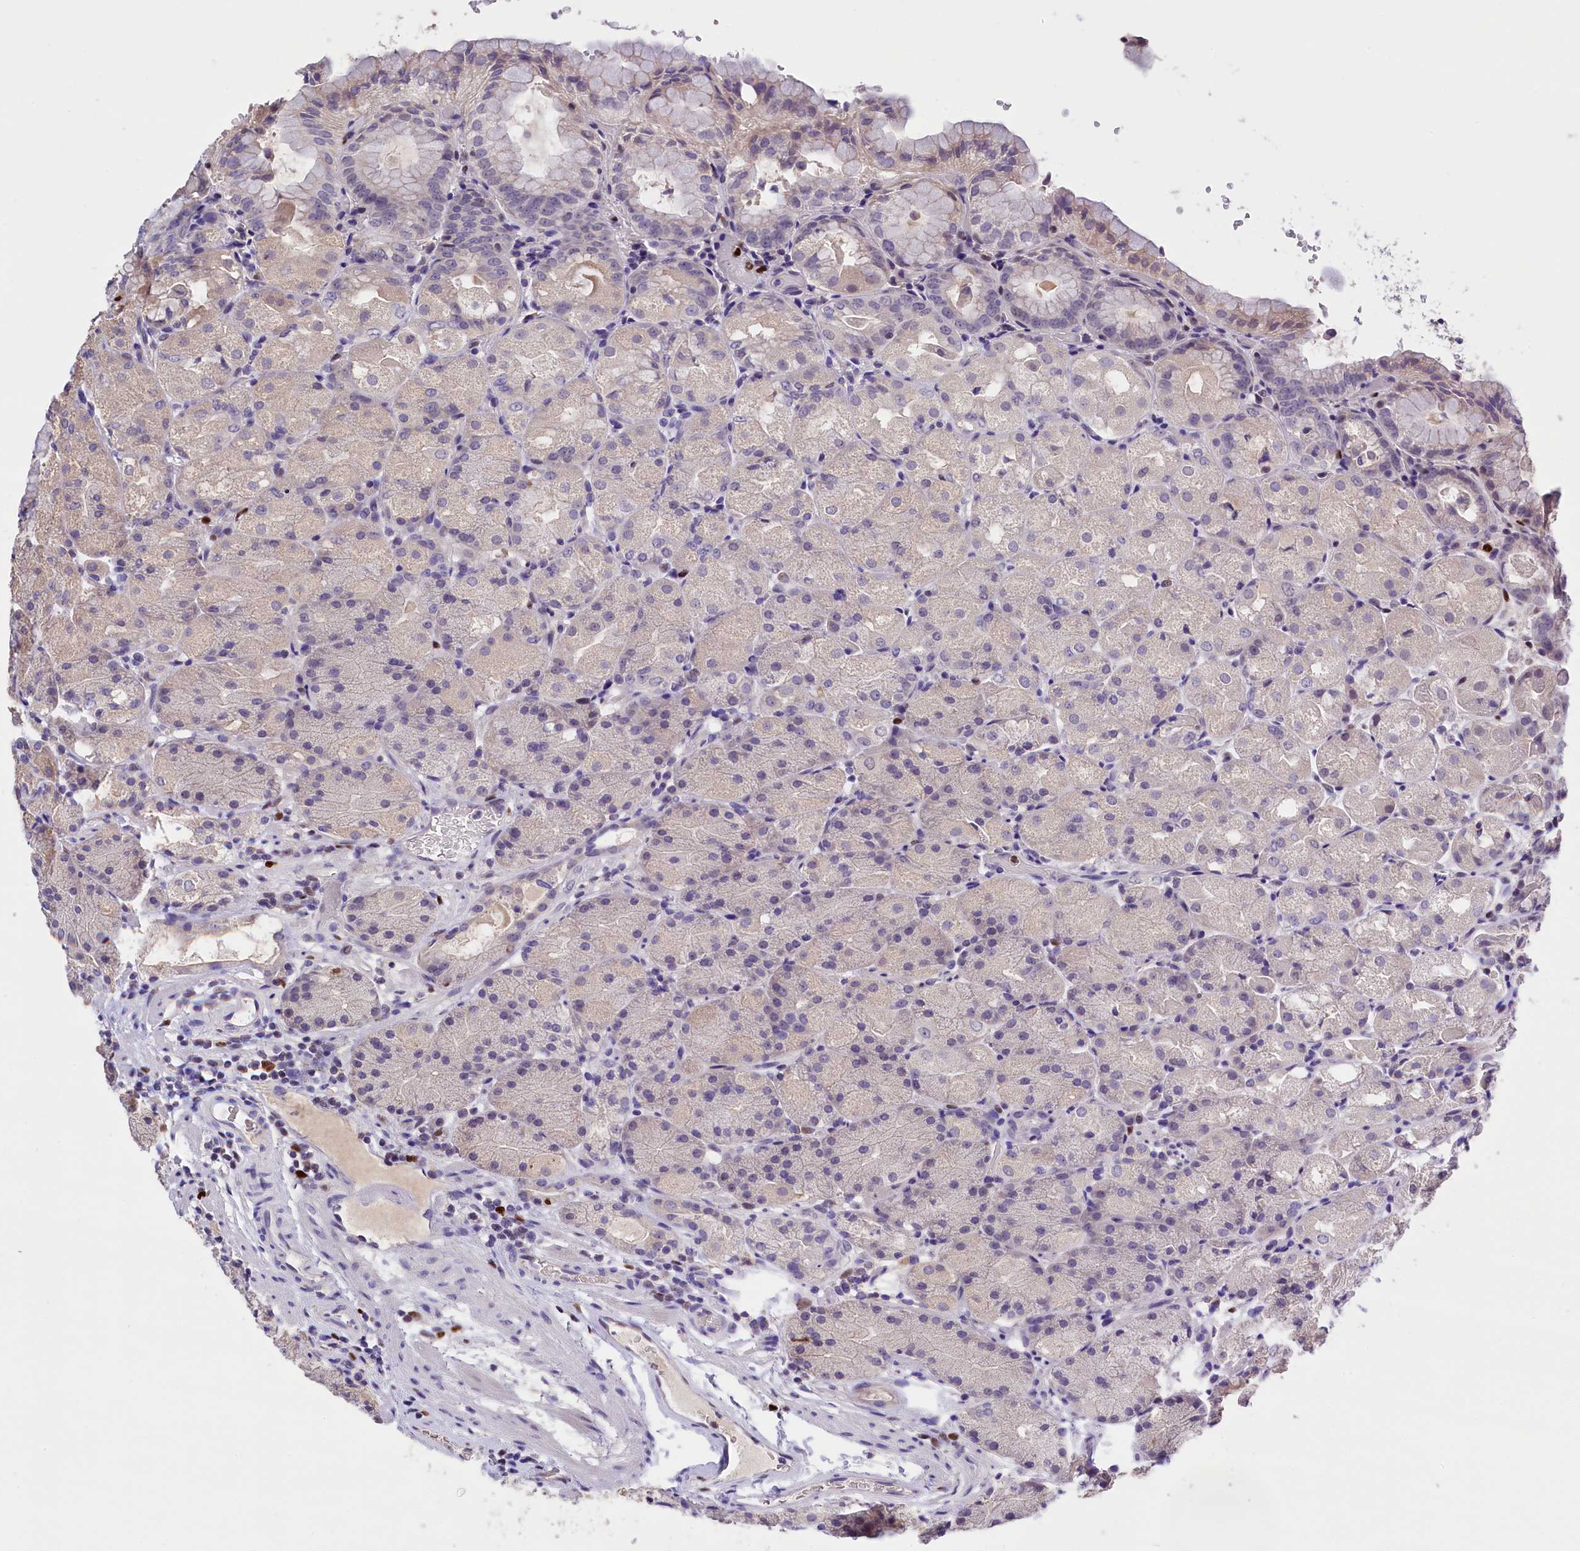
{"staining": {"intensity": "weak", "quantity": "<25%", "location": "cytoplasmic/membranous"}, "tissue": "stomach", "cell_type": "Glandular cells", "image_type": "normal", "snomed": [{"axis": "morphology", "description": "Normal tissue, NOS"}, {"axis": "topography", "description": "Stomach, upper"}, {"axis": "topography", "description": "Stomach, lower"}], "caption": "Micrograph shows no protein positivity in glandular cells of unremarkable stomach. Nuclei are stained in blue.", "gene": "BTBD9", "patient": {"sex": "male", "age": 62}}